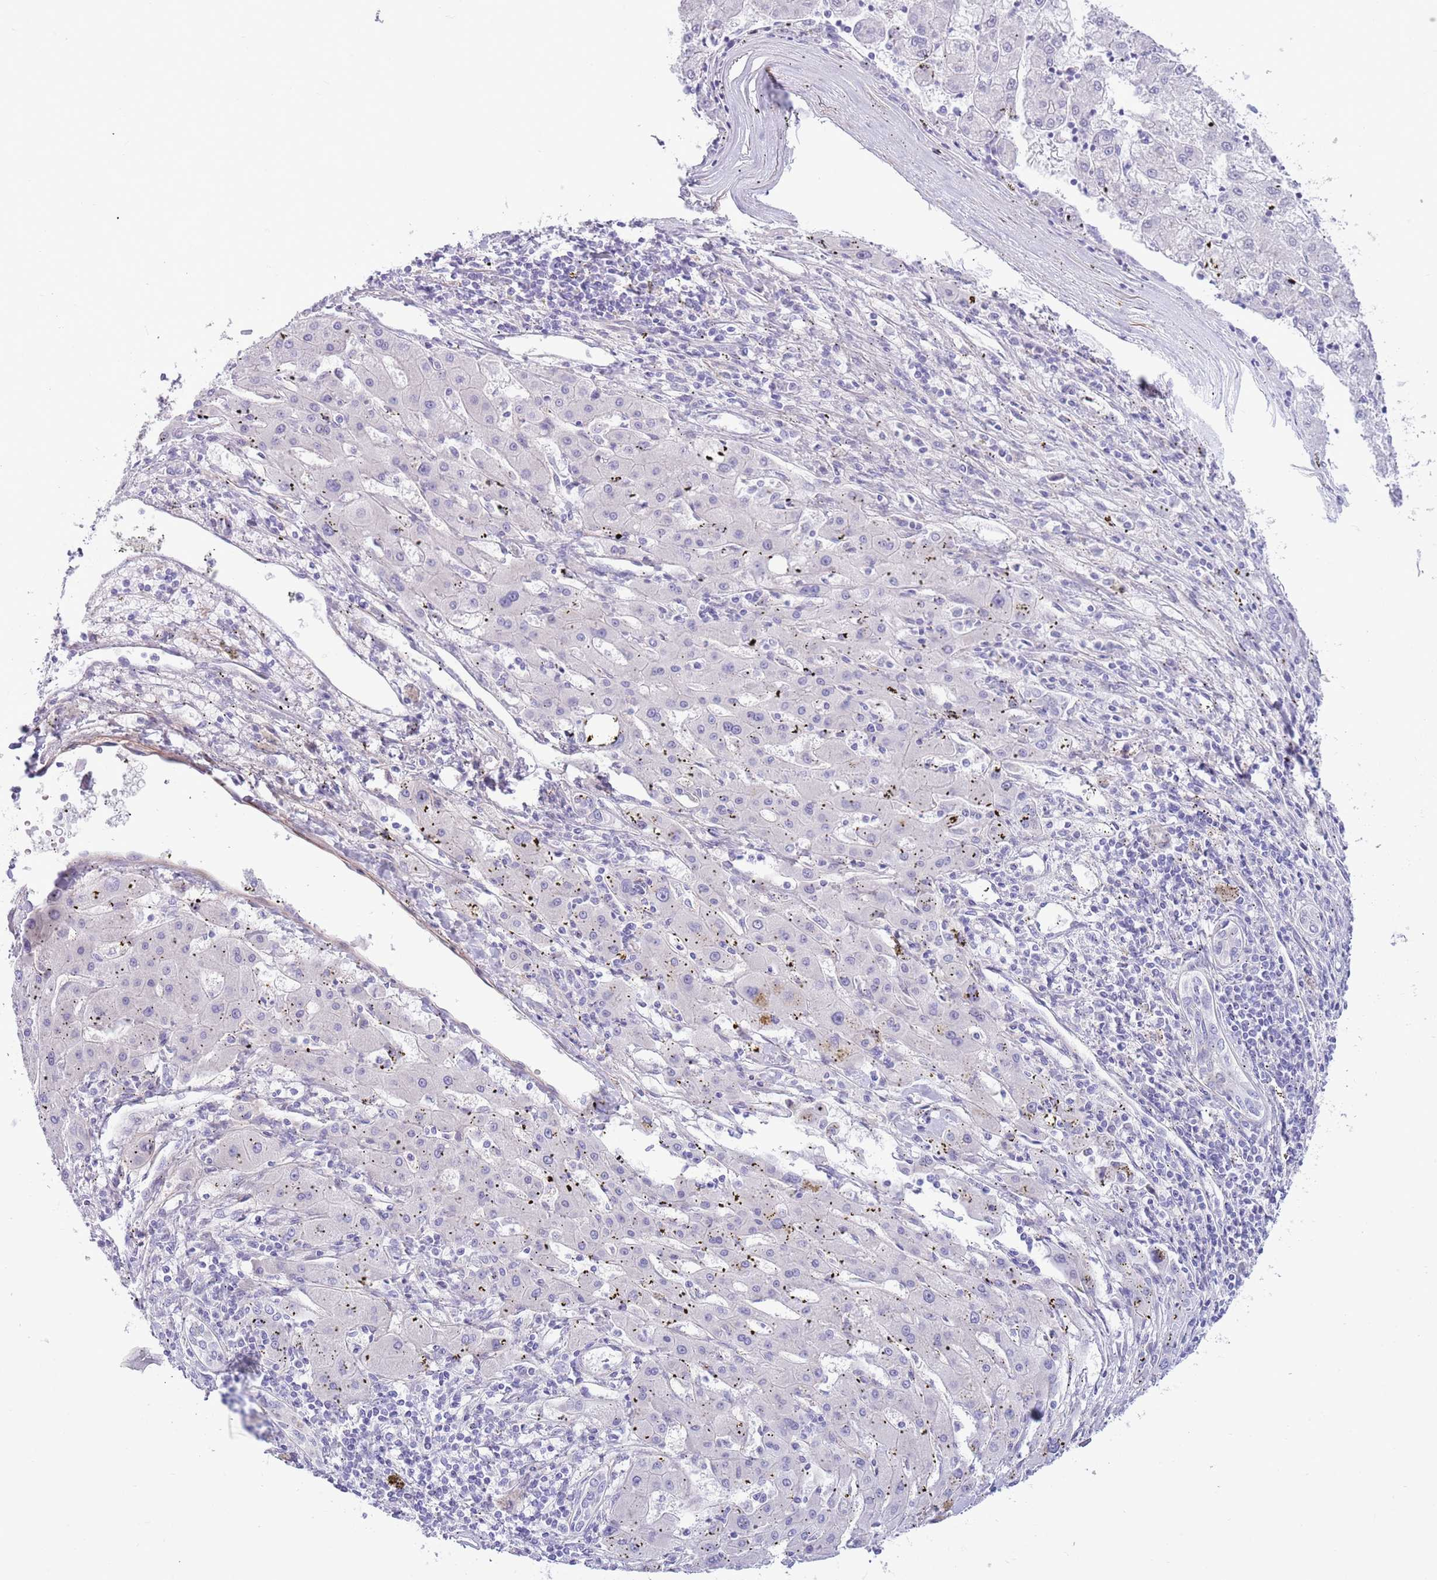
{"staining": {"intensity": "negative", "quantity": "none", "location": "none"}, "tissue": "liver cancer", "cell_type": "Tumor cells", "image_type": "cancer", "snomed": [{"axis": "morphology", "description": "Carcinoma, Hepatocellular, NOS"}, {"axis": "topography", "description": "Liver"}], "caption": "IHC image of human liver cancer stained for a protein (brown), which reveals no expression in tumor cells.", "gene": "ZC4H2", "patient": {"sex": "male", "age": 72}}